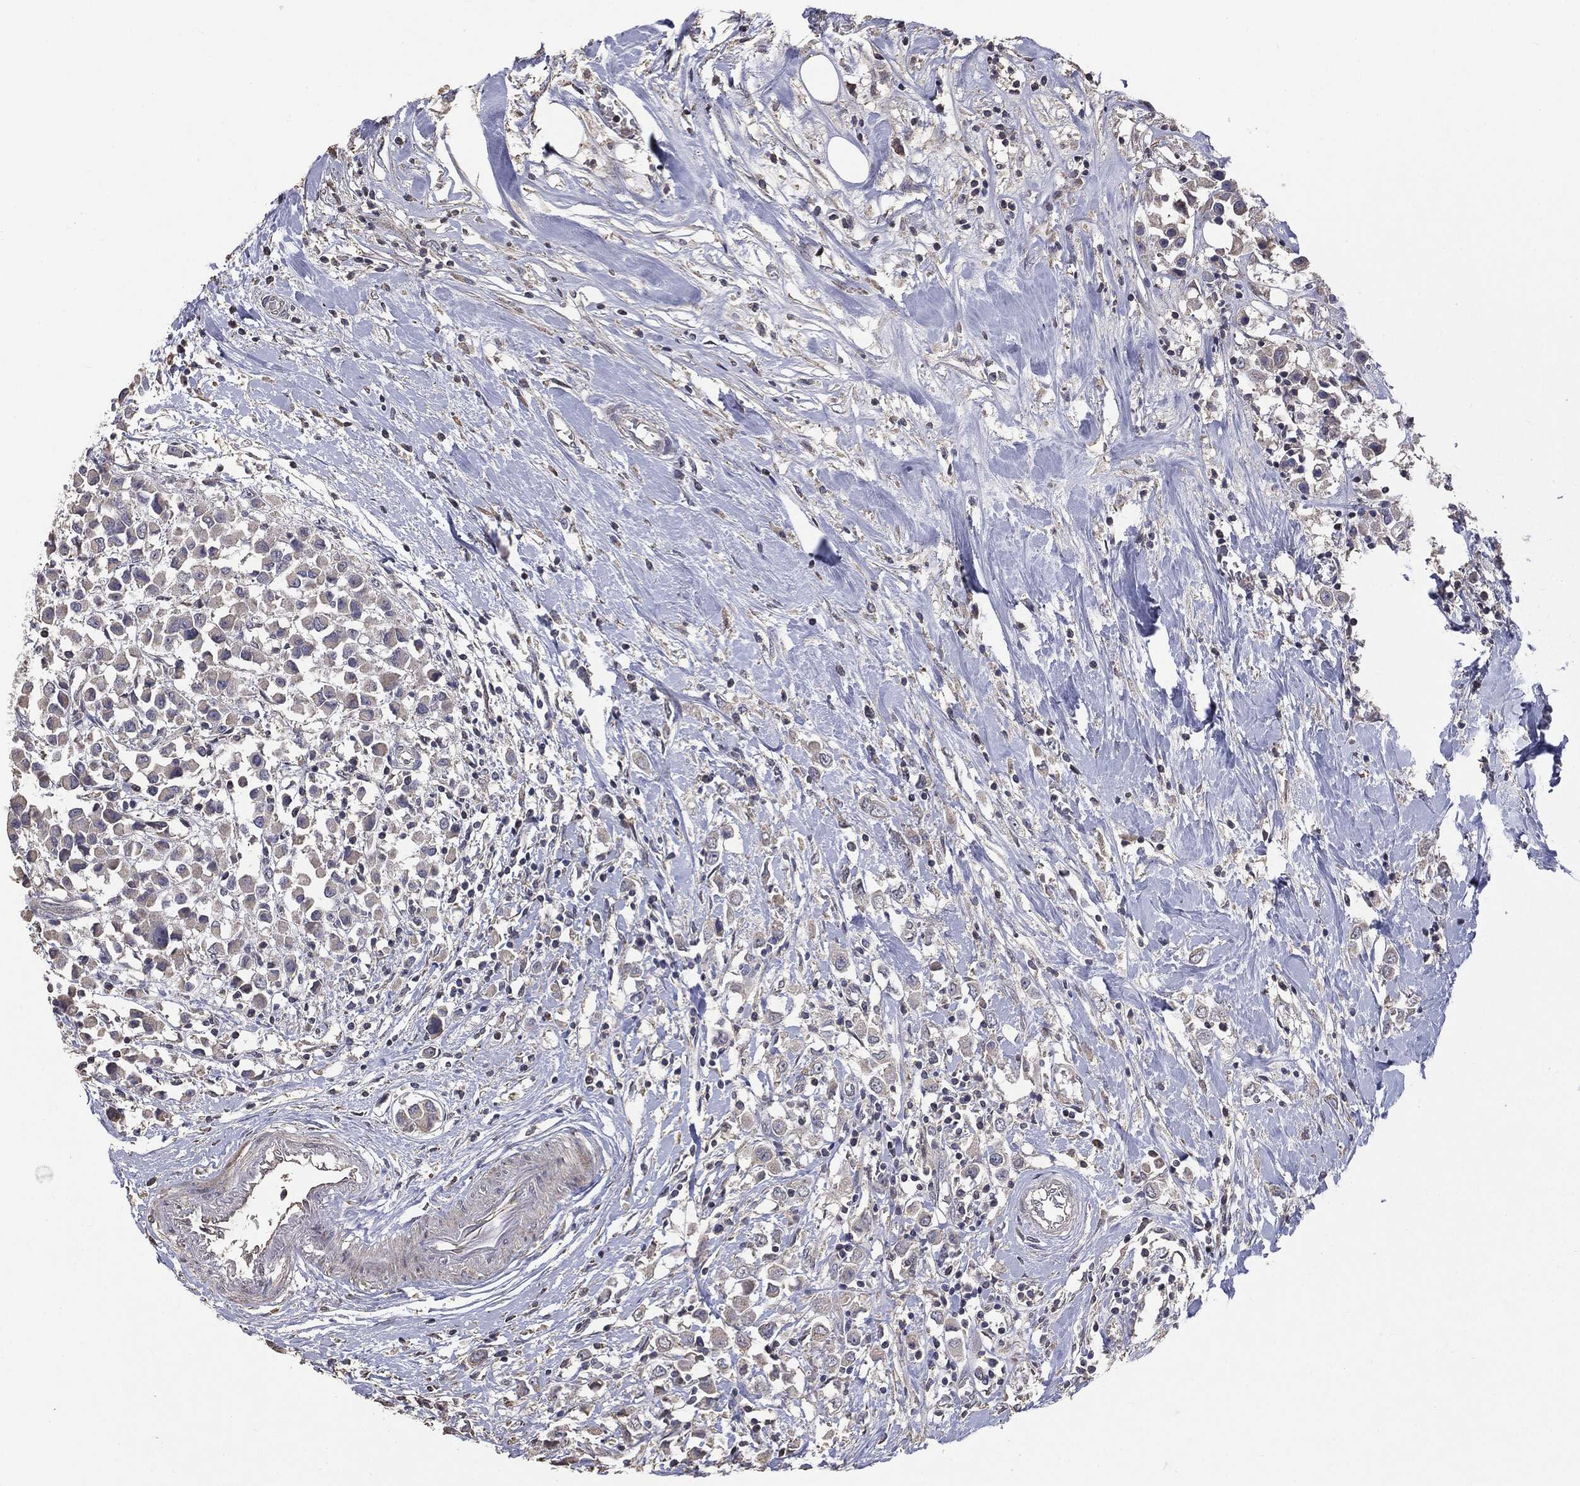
{"staining": {"intensity": "negative", "quantity": "none", "location": "none"}, "tissue": "breast cancer", "cell_type": "Tumor cells", "image_type": "cancer", "snomed": [{"axis": "morphology", "description": "Duct carcinoma"}, {"axis": "topography", "description": "Breast"}], "caption": "An image of human breast invasive ductal carcinoma is negative for staining in tumor cells. (DAB (3,3'-diaminobenzidine) immunohistochemistry, high magnification).", "gene": "MTOR", "patient": {"sex": "female", "age": 61}}